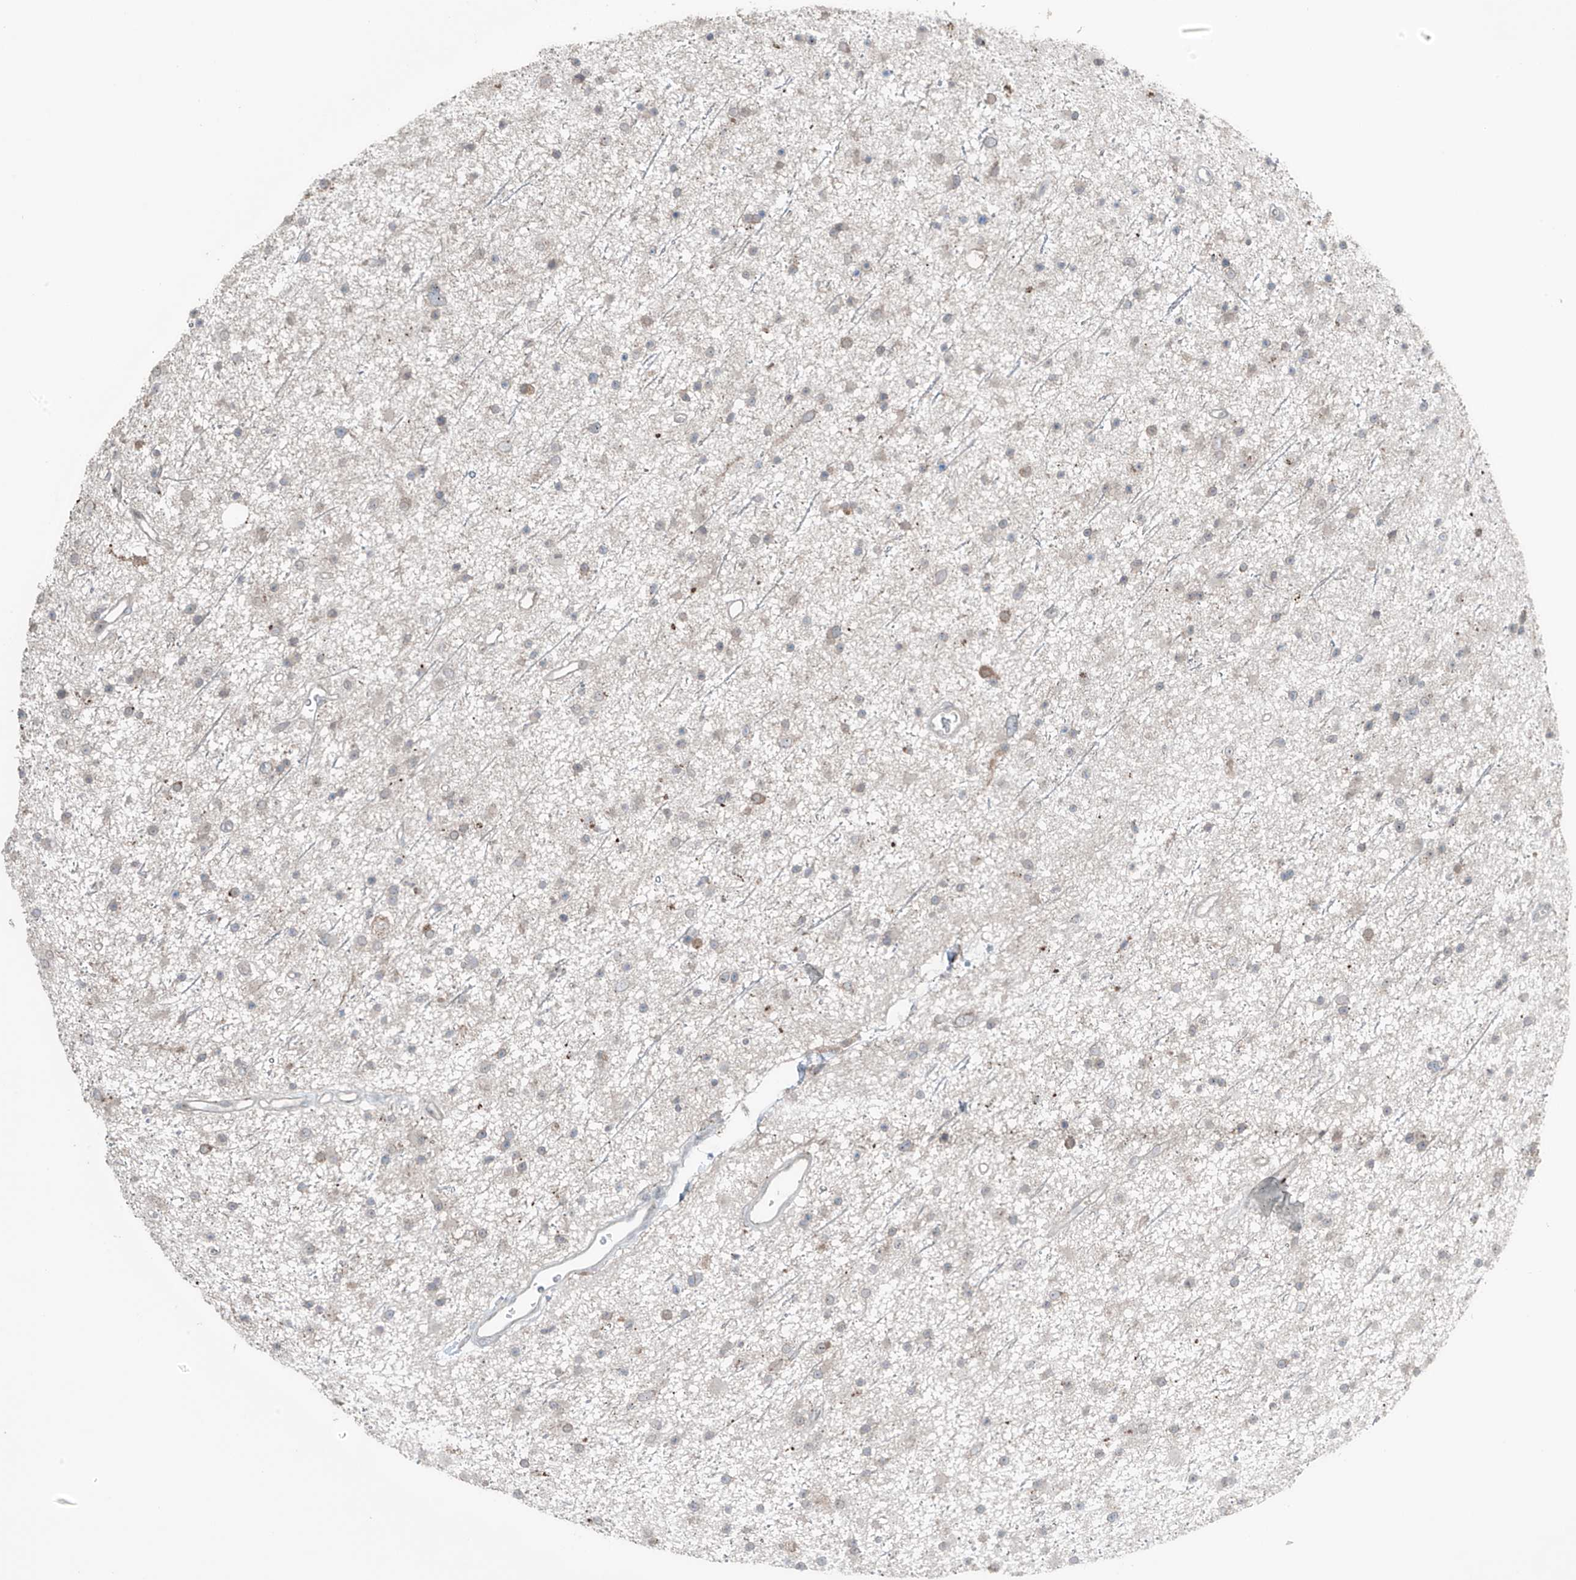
{"staining": {"intensity": "negative", "quantity": "none", "location": "none"}, "tissue": "glioma", "cell_type": "Tumor cells", "image_type": "cancer", "snomed": [{"axis": "morphology", "description": "Glioma, malignant, Low grade"}, {"axis": "topography", "description": "Cerebral cortex"}], "caption": "This histopathology image is of malignant low-grade glioma stained with IHC to label a protein in brown with the nuclei are counter-stained blue. There is no positivity in tumor cells.", "gene": "TXNDC9", "patient": {"sex": "female", "age": 39}}